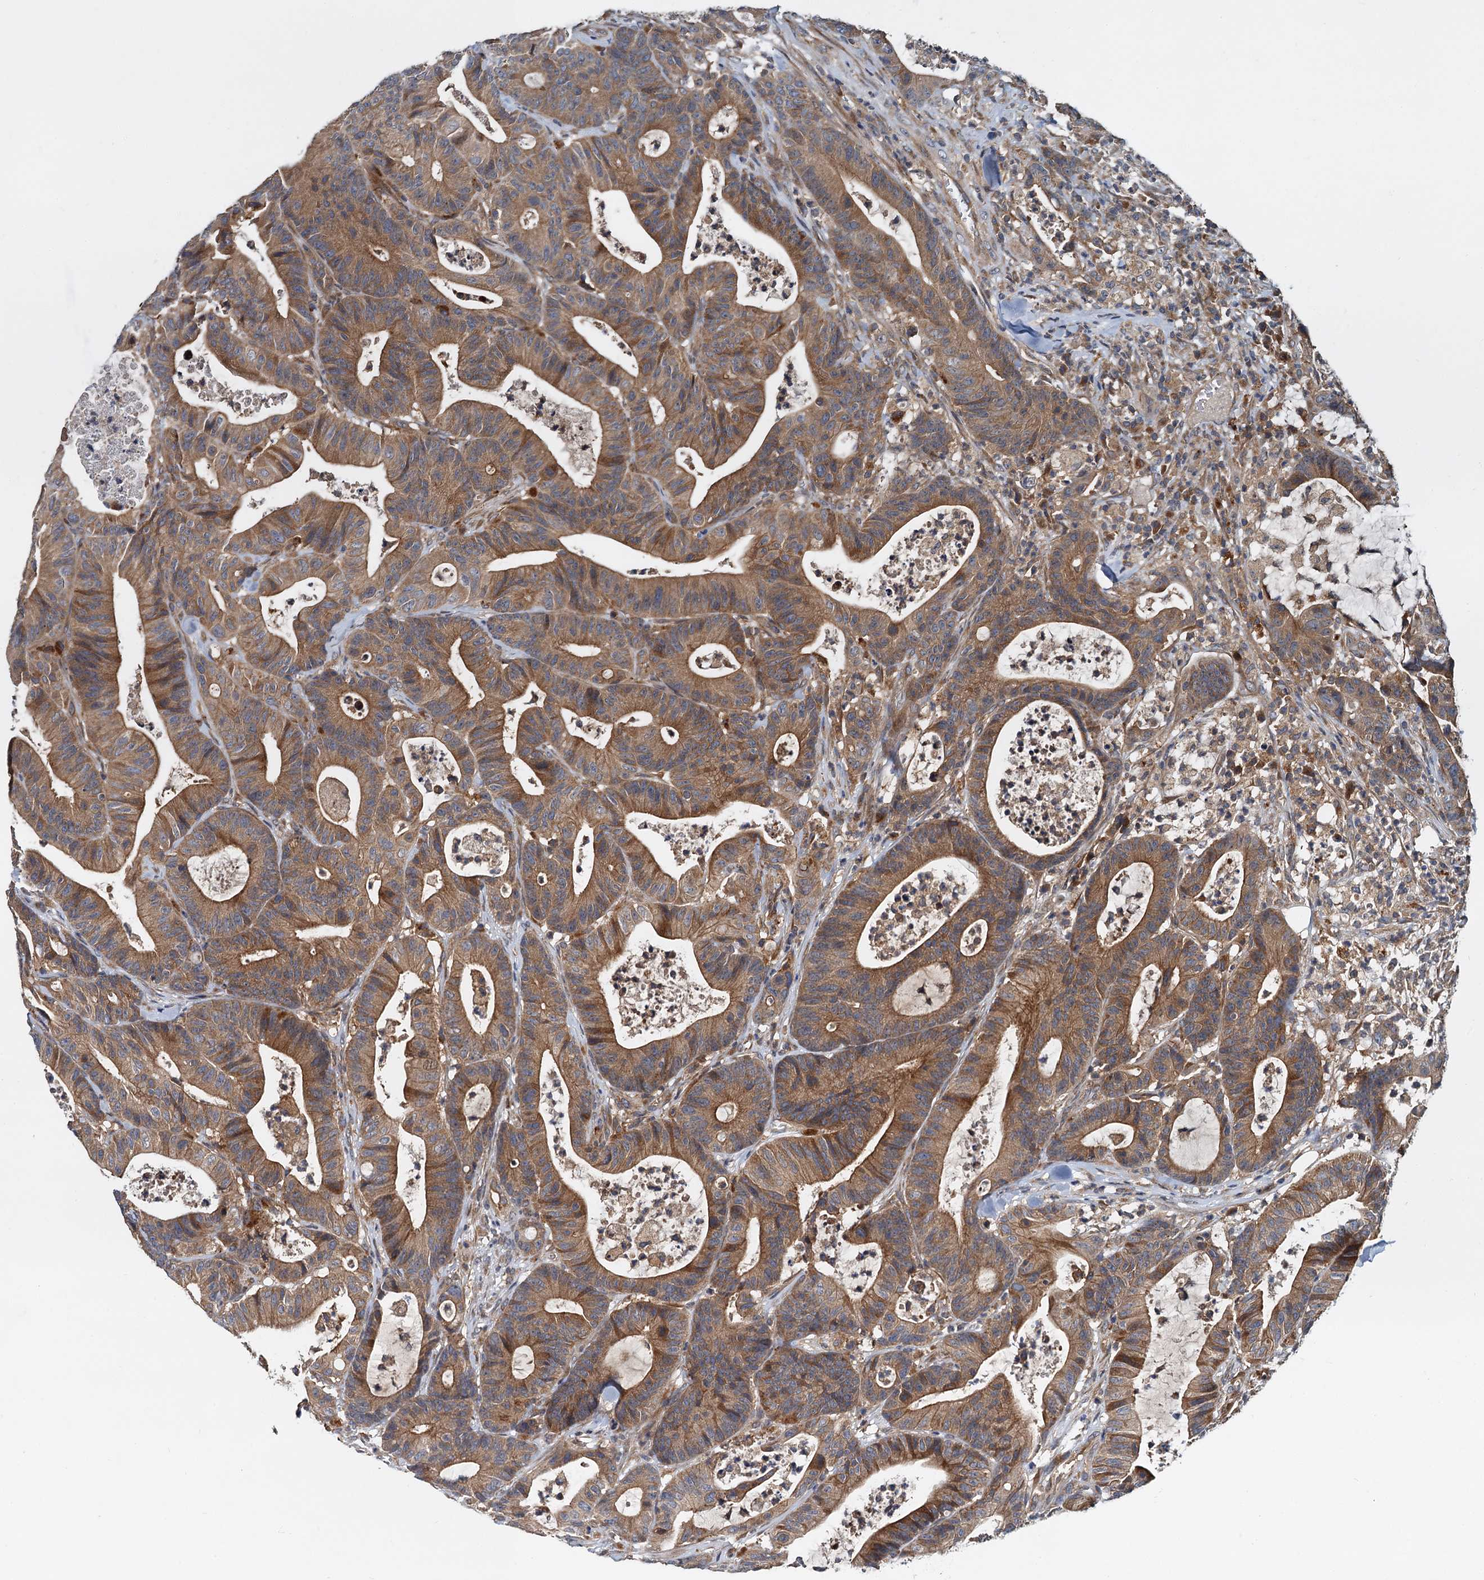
{"staining": {"intensity": "moderate", "quantity": ">75%", "location": "cytoplasmic/membranous"}, "tissue": "colorectal cancer", "cell_type": "Tumor cells", "image_type": "cancer", "snomed": [{"axis": "morphology", "description": "Adenocarcinoma, NOS"}, {"axis": "topography", "description": "Colon"}], "caption": "Adenocarcinoma (colorectal) was stained to show a protein in brown. There is medium levels of moderate cytoplasmic/membranous staining in about >75% of tumor cells. The staining is performed using DAB brown chromogen to label protein expression. The nuclei are counter-stained blue using hematoxylin.", "gene": "EFL1", "patient": {"sex": "female", "age": 84}}